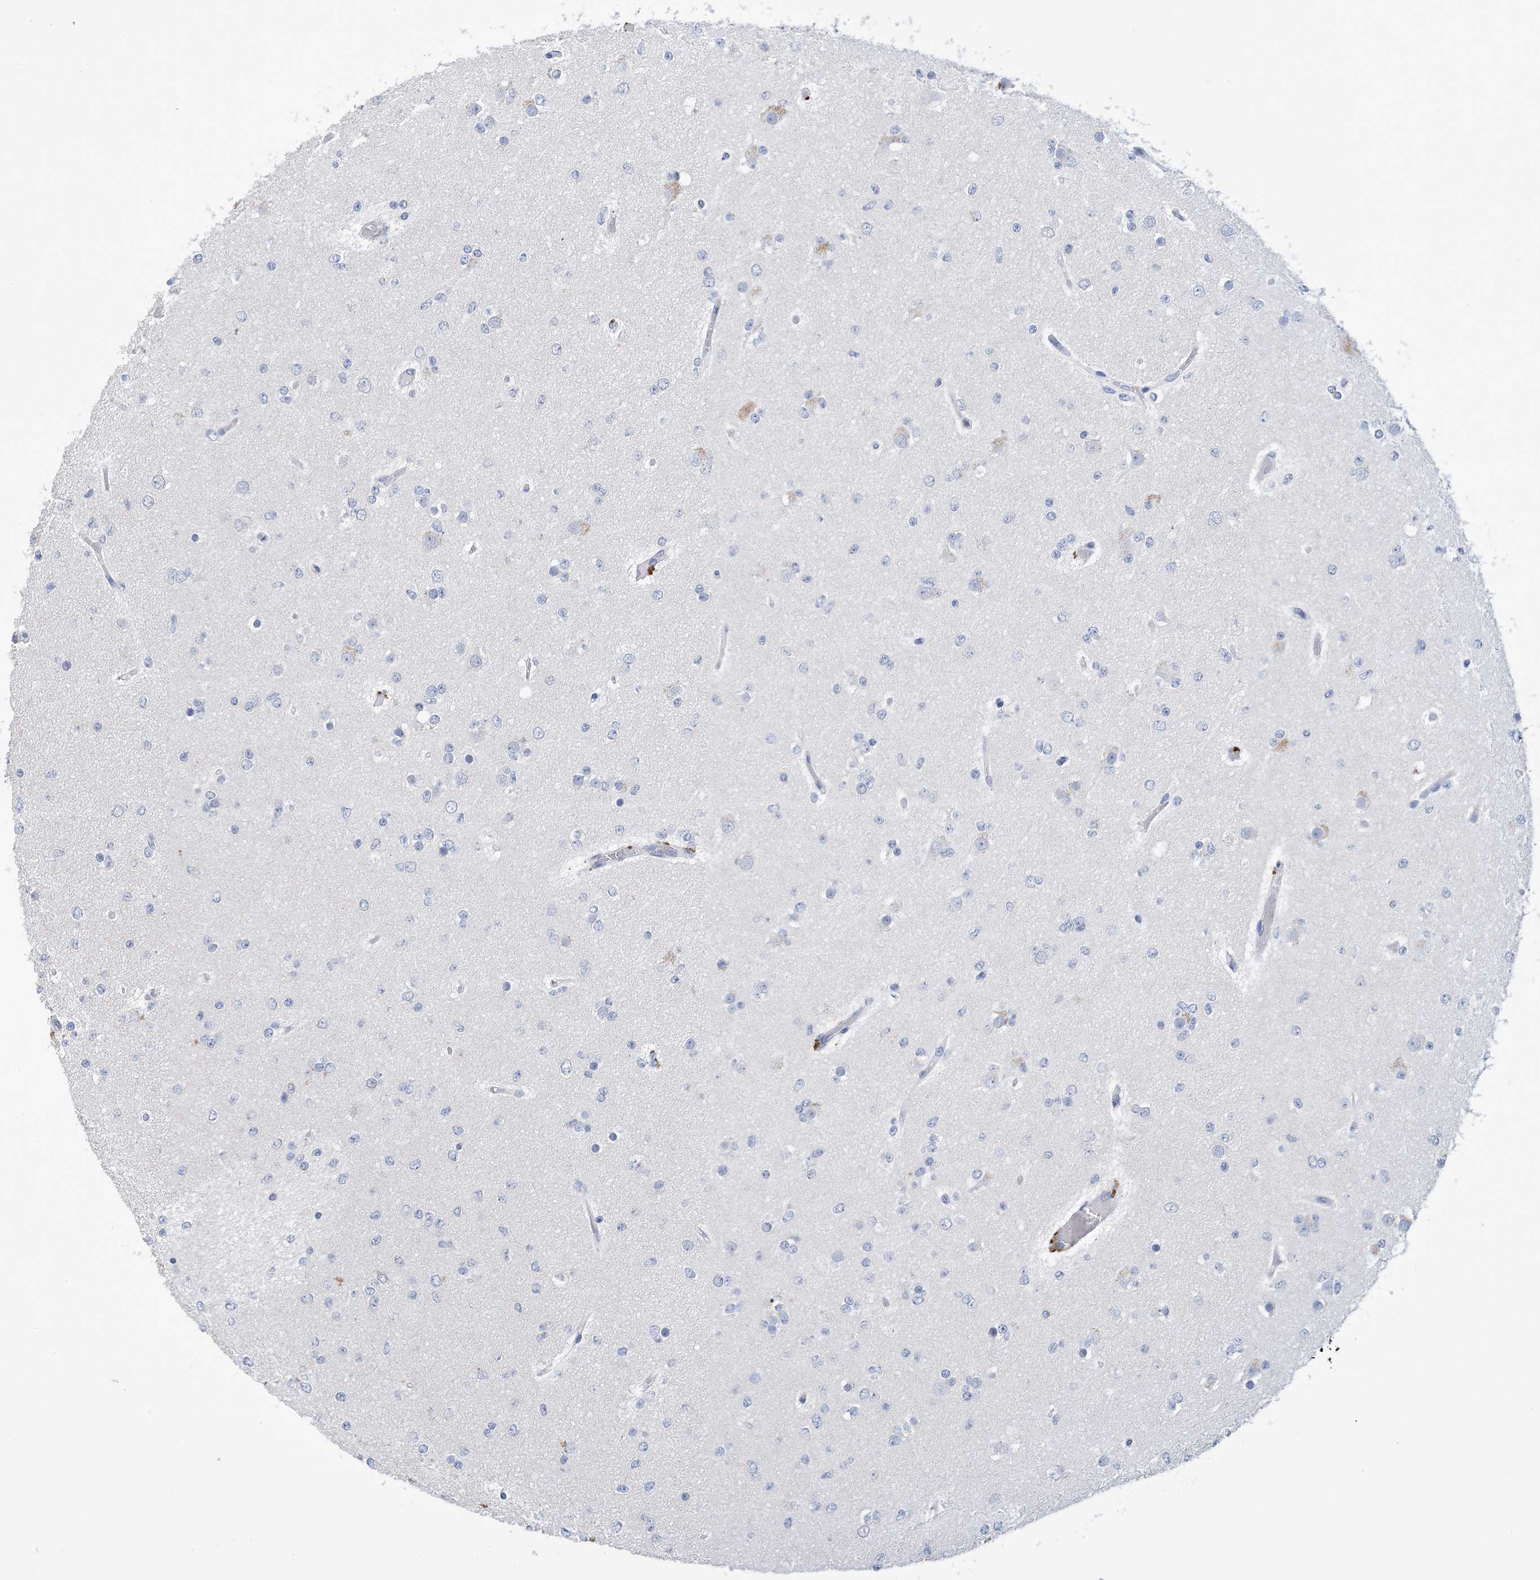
{"staining": {"intensity": "negative", "quantity": "none", "location": "none"}, "tissue": "glioma", "cell_type": "Tumor cells", "image_type": "cancer", "snomed": [{"axis": "morphology", "description": "Glioma, malignant, Low grade"}, {"axis": "topography", "description": "Brain"}], "caption": "Tumor cells show no significant protein positivity in malignant glioma (low-grade).", "gene": "DSC3", "patient": {"sex": "female", "age": 22}}